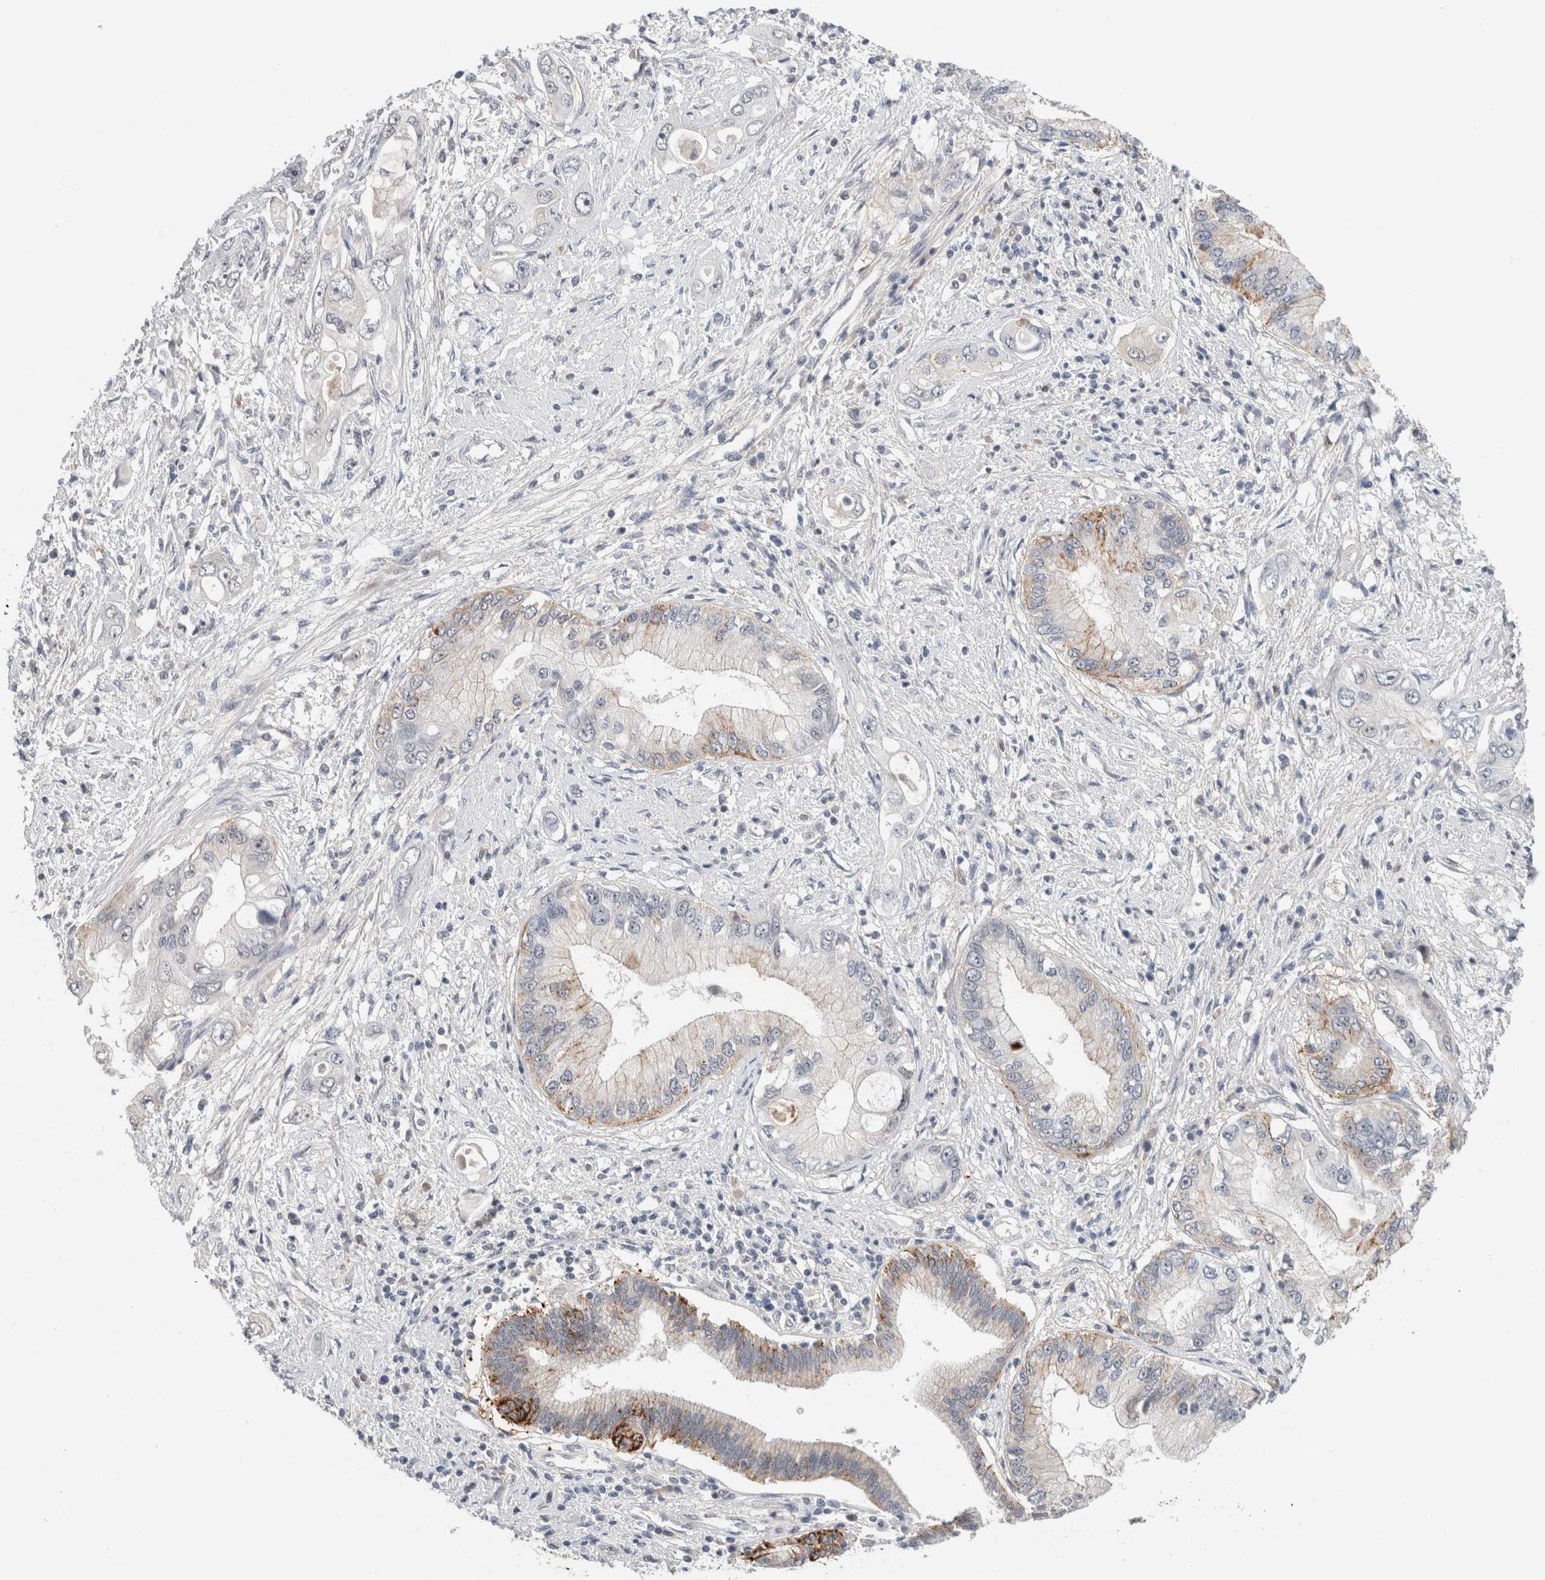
{"staining": {"intensity": "moderate", "quantity": "<25%", "location": "cytoplasmic/membranous"}, "tissue": "pancreatic cancer", "cell_type": "Tumor cells", "image_type": "cancer", "snomed": [{"axis": "morphology", "description": "Inflammation, NOS"}, {"axis": "morphology", "description": "Adenocarcinoma, NOS"}, {"axis": "topography", "description": "Pancreas"}], "caption": "A photomicrograph of adenocarcinoma (pancreatic) stained for a protein exhibits moderate cytoplasmic/membranous brown staining in tumor cells.", "gene": "HCN3", "patient": {"sex": "female", "age": 56}}